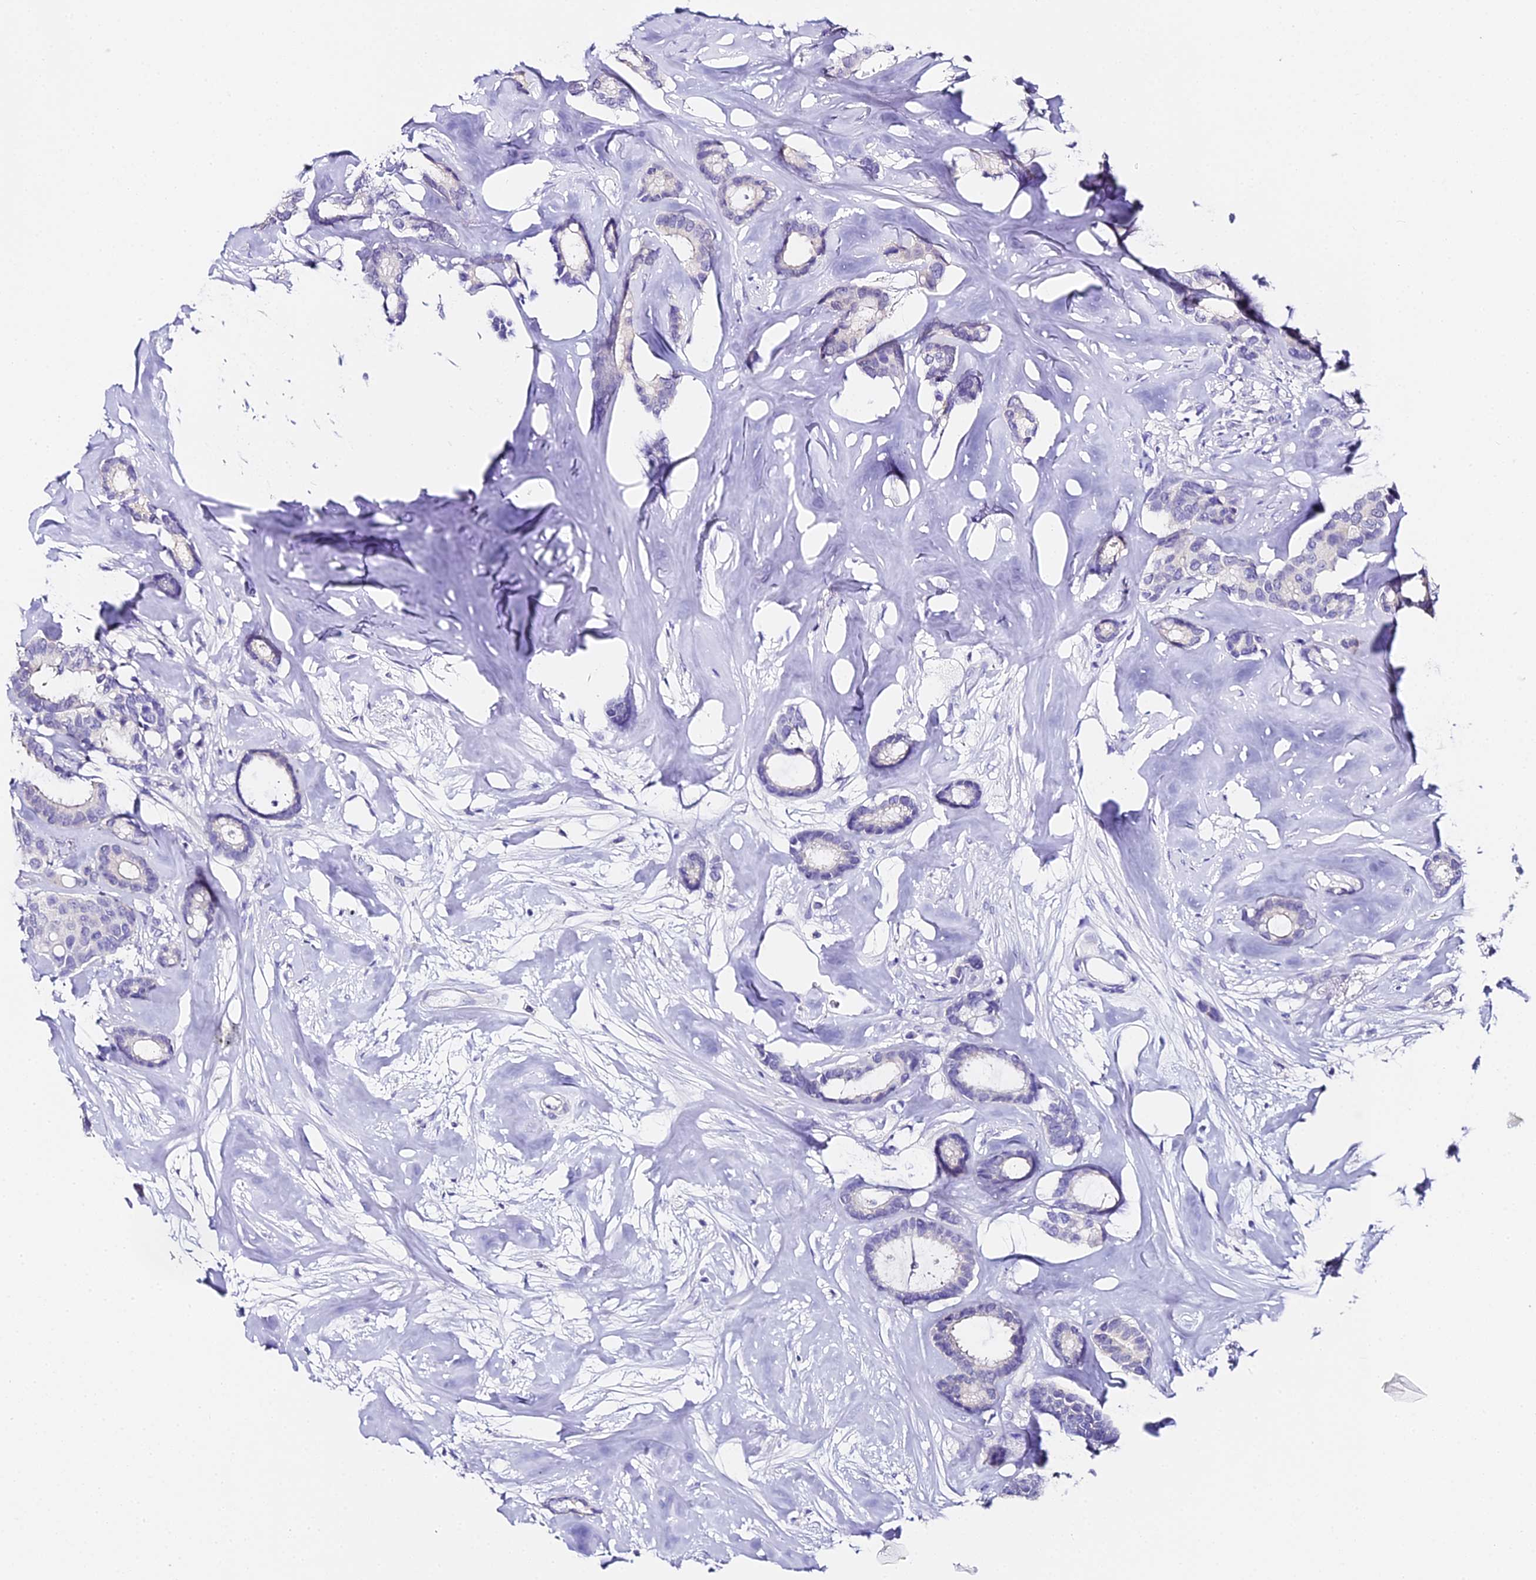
{"staining": {"intensity": "negative", "quantity": "none", "location": "none"}, "tissue": "breast cancer", "cell_type": "Tumor cells", "image_type": "cancer", "snomed": [{"axis": "morphology", "description": "Duct carcinoma"}, {"axis": "topography", "description": "Breast"}], "caption": "Human infiltrating ductal carcinoma (breast) stained for a protein using immunohistochemistry (IHC) exhibits no positivity in tumor cells.", "gene": "ABHD14A-ACY1", "patient": {"sex": "female", "age": 87}}